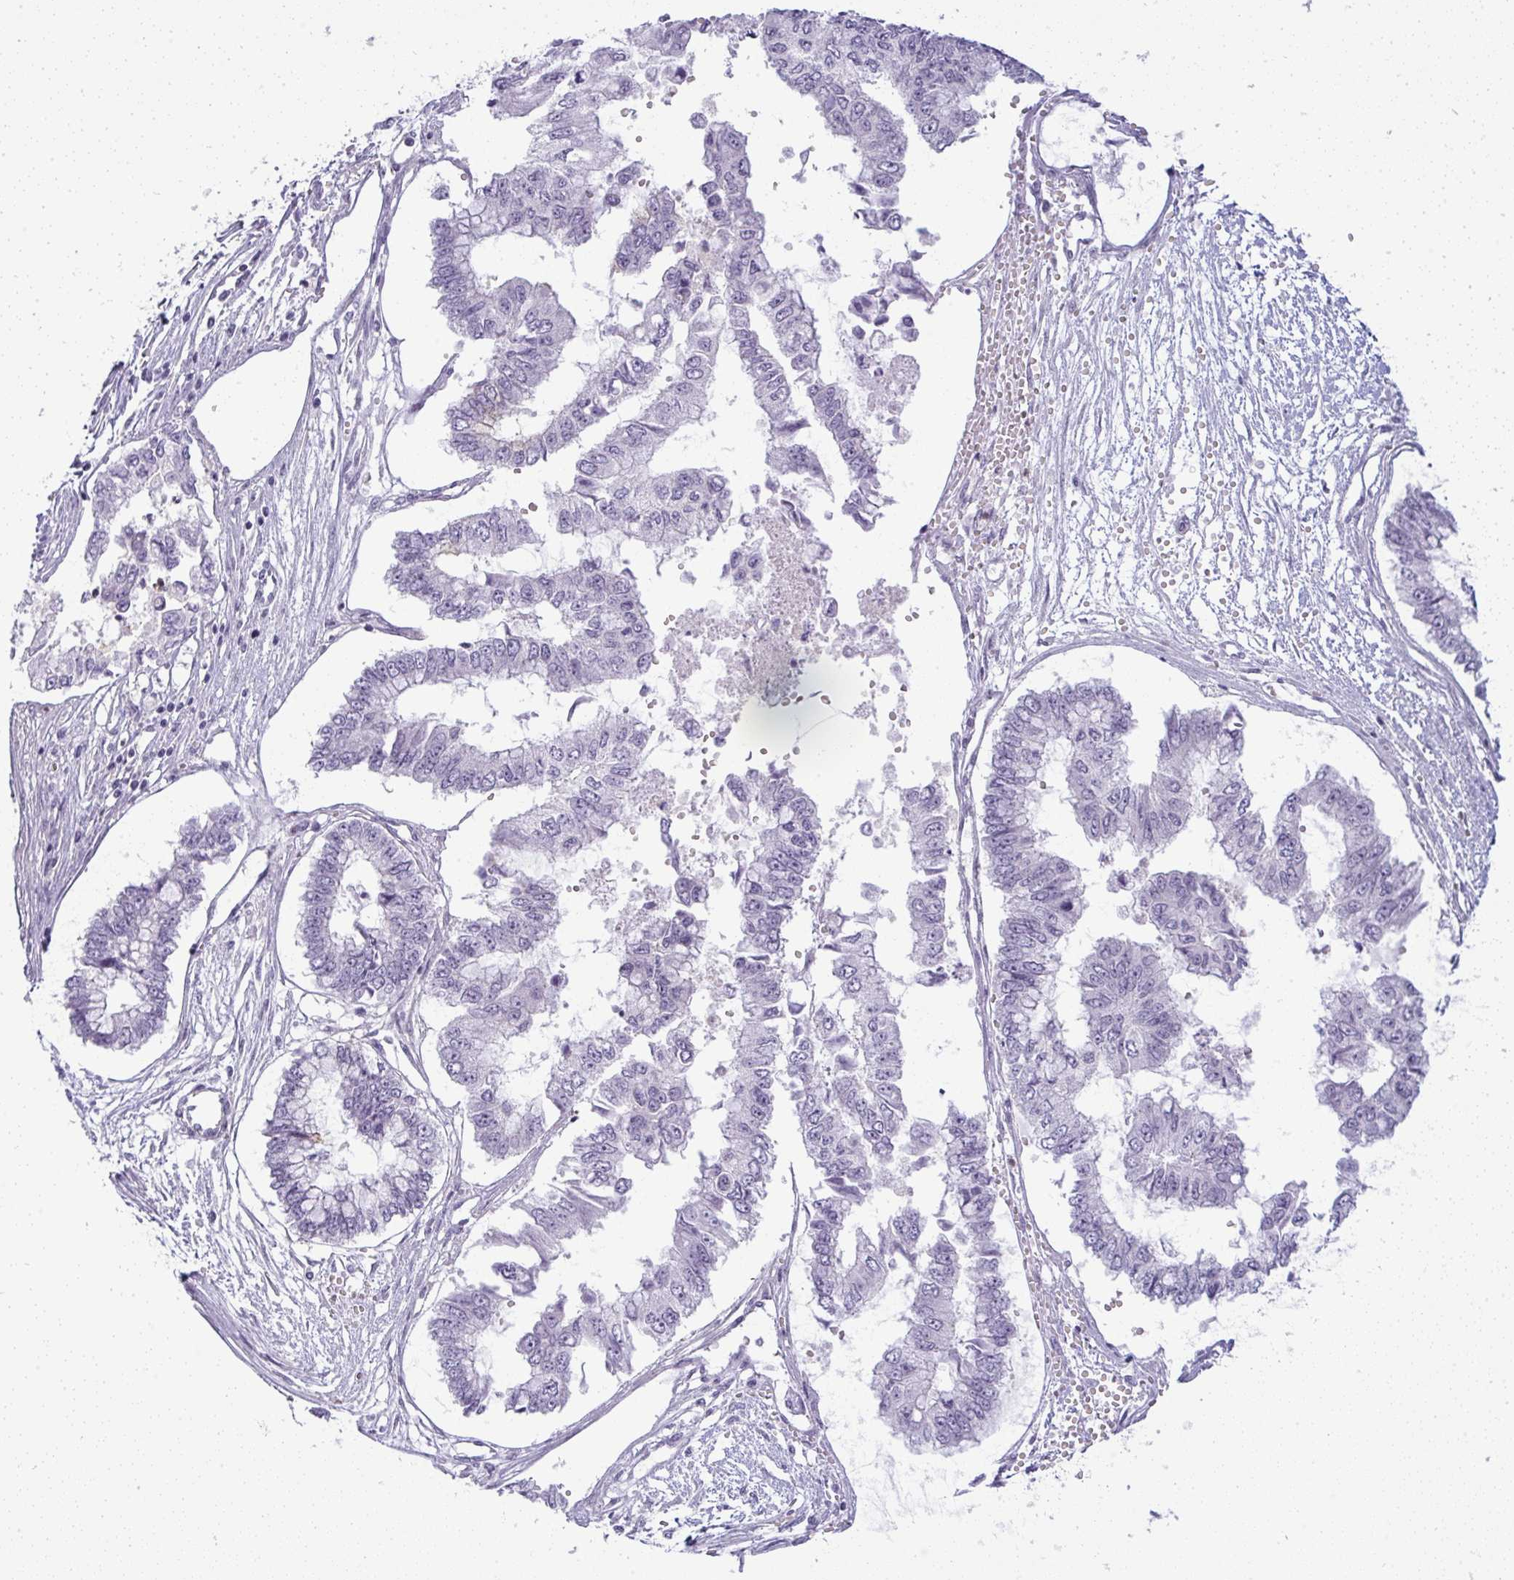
{"staining": {"intensity": "negative", "quantity": "none", "location": "none"}, "tissue": "ovarian cancer", "cell_type": "Tumor cells", "image_type": "cancer", "snomed": [{"axis": "morphology", "description": "Cystadenocarcinoma, mucinous, NOS"}, {"axis": "topography", "description": "Ovary"}], "caption": "IHC photomicrograph of neoplastic tissue: human ovarian mucinous cystadenocarcinoma stained with DAB displays no significant protein staining in tumor cells. The staining is performed using DAB (3,3'-diaminobenzidine) brown chromogen with nuclei counter-stained in using hematoxylin.", "gene": "DZIP1", "patient": {"sex": "female", "age": 72}}